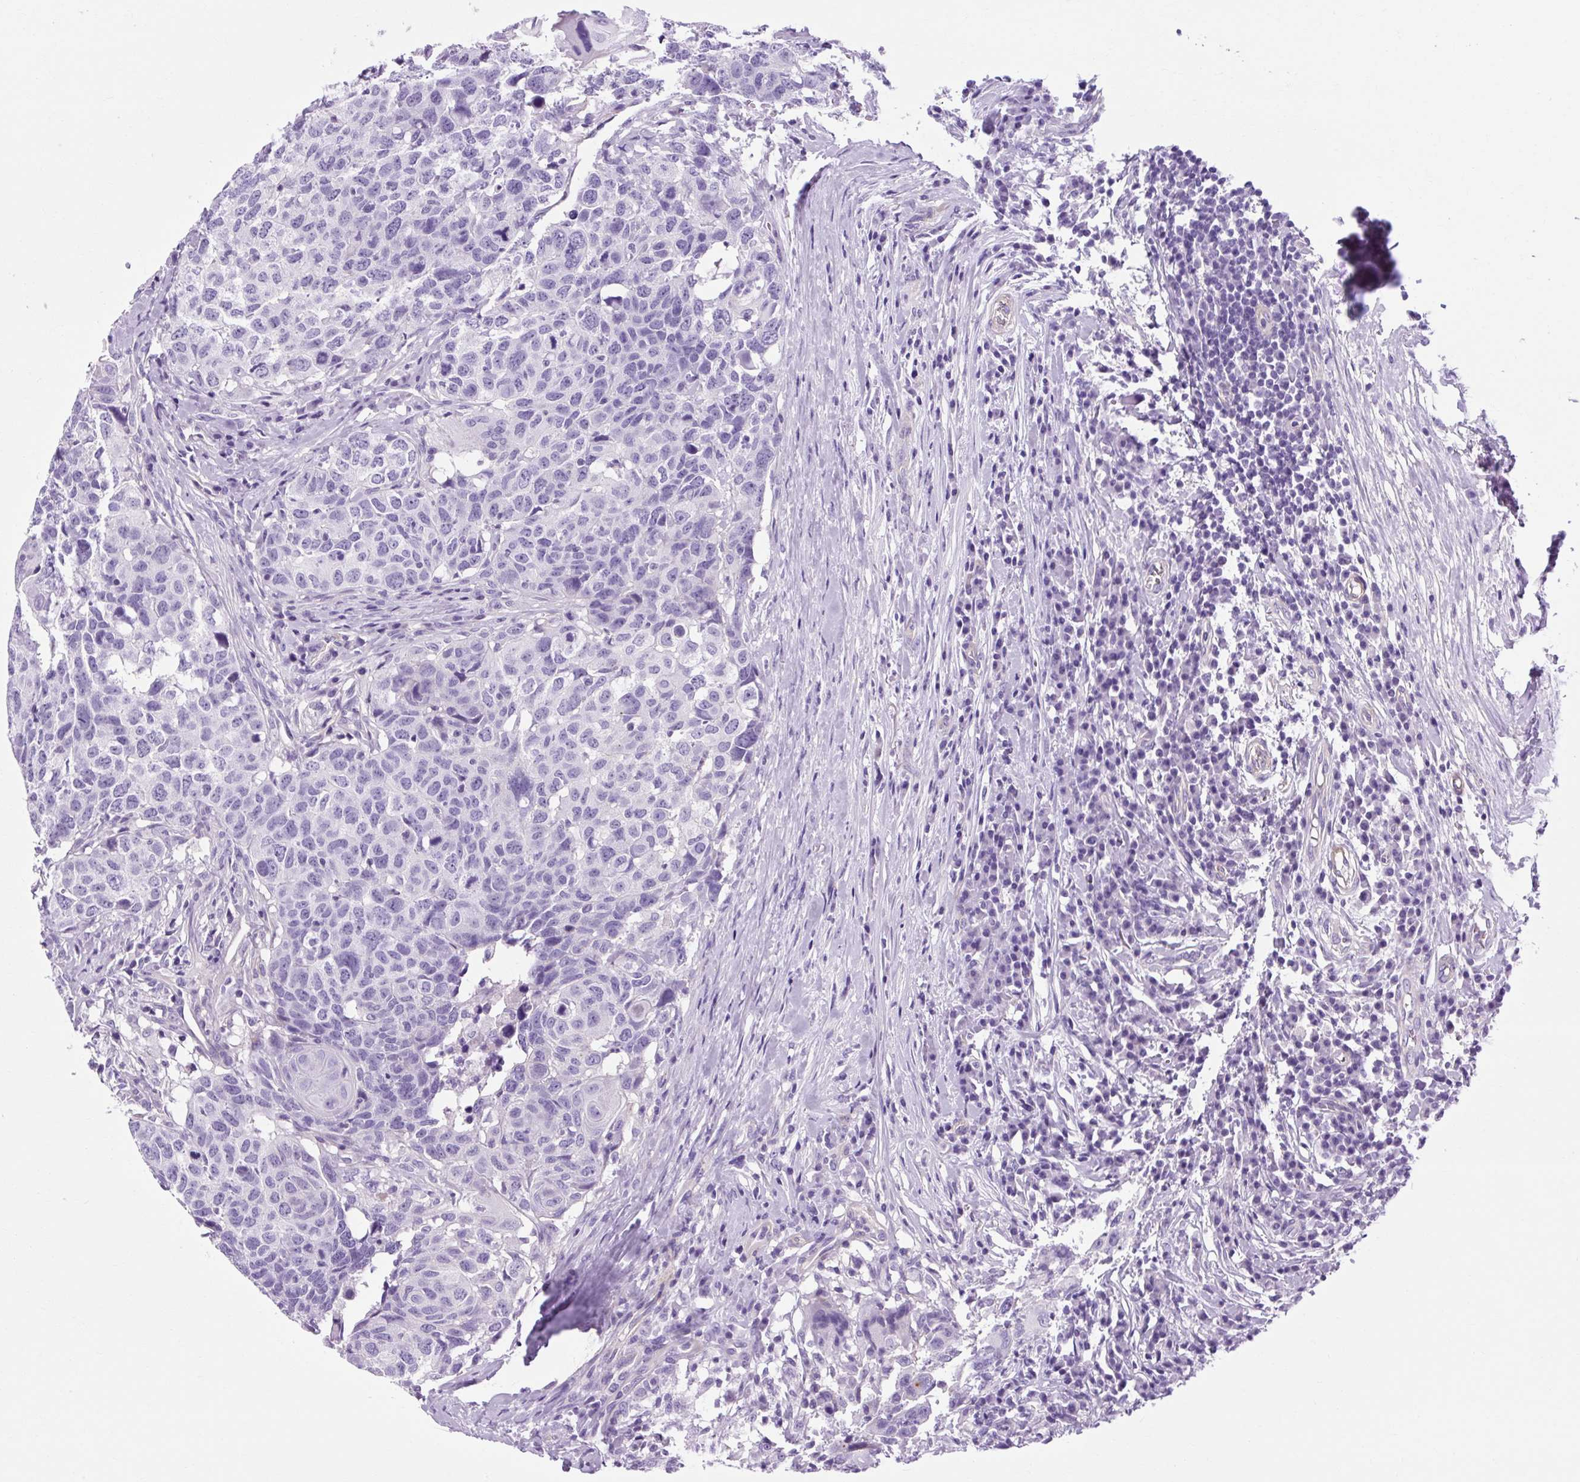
{"staining": {"intensity": "negative", "quantity": "none", "location": "none"}, "tissue": "head and neck cancer", "cell_type": "Tumor cells", "image_type": "cancer", "snomed": [{"axis": "morphology", "description": "Normal tissue, NOS"}, {"axis": "morphology", "description": "Squamous cell carcinoma, NOS"}, {"axis": "topography", "description": "Skeletal muscle"}, {"axis": "topography", "description": "Vascular tissue"}, {"axis": "topography", "description": "Peripheral nerve tissue"}, {"axis": "topography", "description": "Head-Neck"}], "caption": "Immunohistochemistry (IHC) of human squamous cell carcinoma (head and neck) displays no staining in tumor cells.", "gene": "OOEP", "patient": {"sex": "male", "age": 66}}